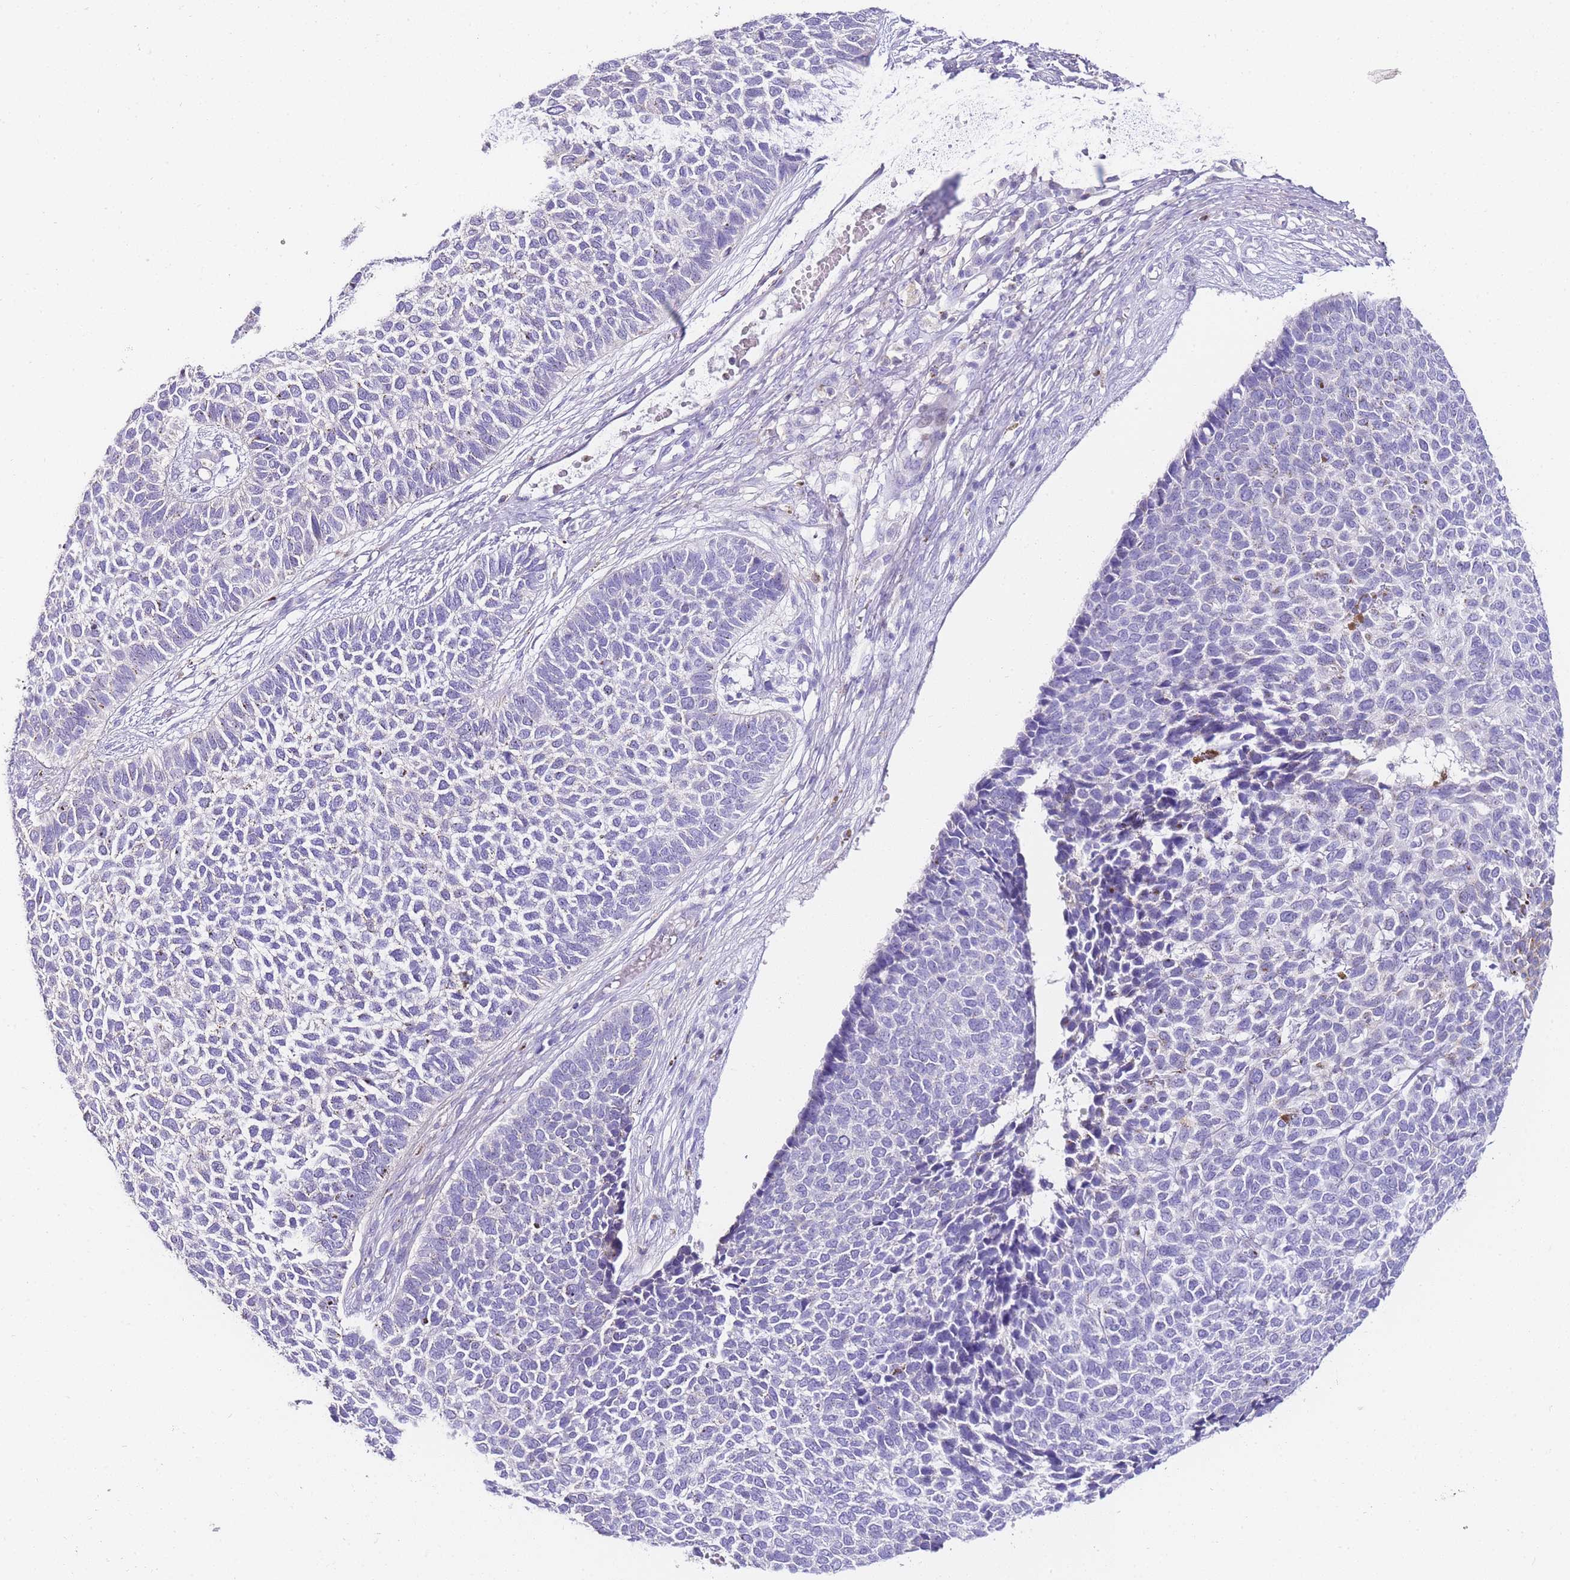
{"staining": {"intensity": "negative", "quantity": "none", "location": "none"}, "tissue": "skin cancer", "cell_type": "Tumor cells", "image_type": "cancer", "snomed": [{"axis": "morphology", "description": "Basal cell carcinoma"}, {"axis": "topography", "description": "Skin"}], "caption": "The histopathology image demonstrates no staining of tumor cells in basal cell carcinoma (skin).", "gene": "DPP4", "patient": {"sex": "female", "age": 84}}